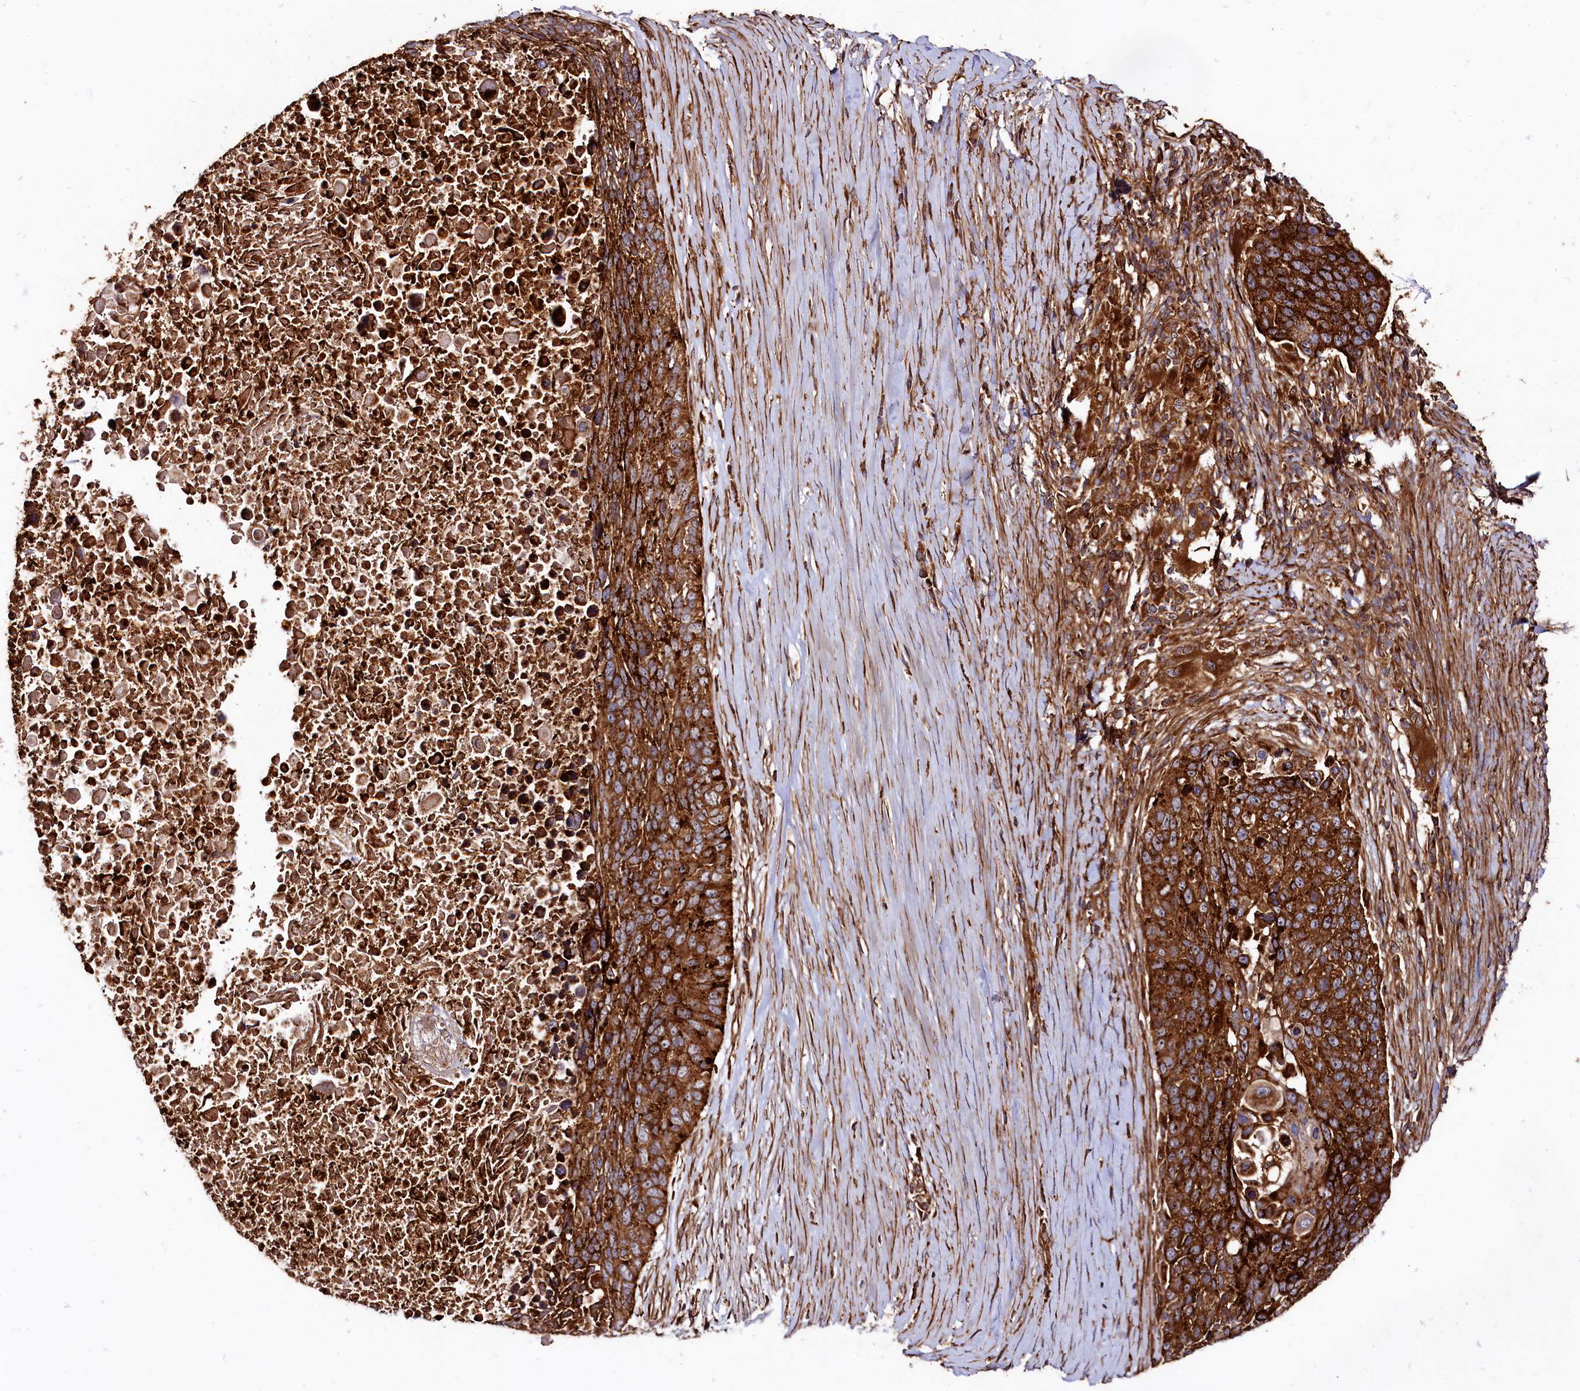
{"staining": {"intensity": "strong", "quantity": ">75%", "location": "cytoplasmic/membranous"}, "tissue": "lung cancer", "cell_type": "Tumor cells", "image_type": "cancer", "snomed": [{"axis": "morphology", "description": "Normal tissue, NOS"}, {"axis": "morphology", "description": "Squamous cell carcinoma, NOS"}, {"axis": "topography", "description": "Lymph node"}, {"axis": "topography", "description": "Lung"}], "caption": "Immunohistochemical staining of human lung squamous cell carcinoma demonstrates high levels of strong cytoplasmic/membranous staining in approximately >75% of tumor cells.", "gene": "WDR73", "patient": {"sex": "male", "age": 66}}